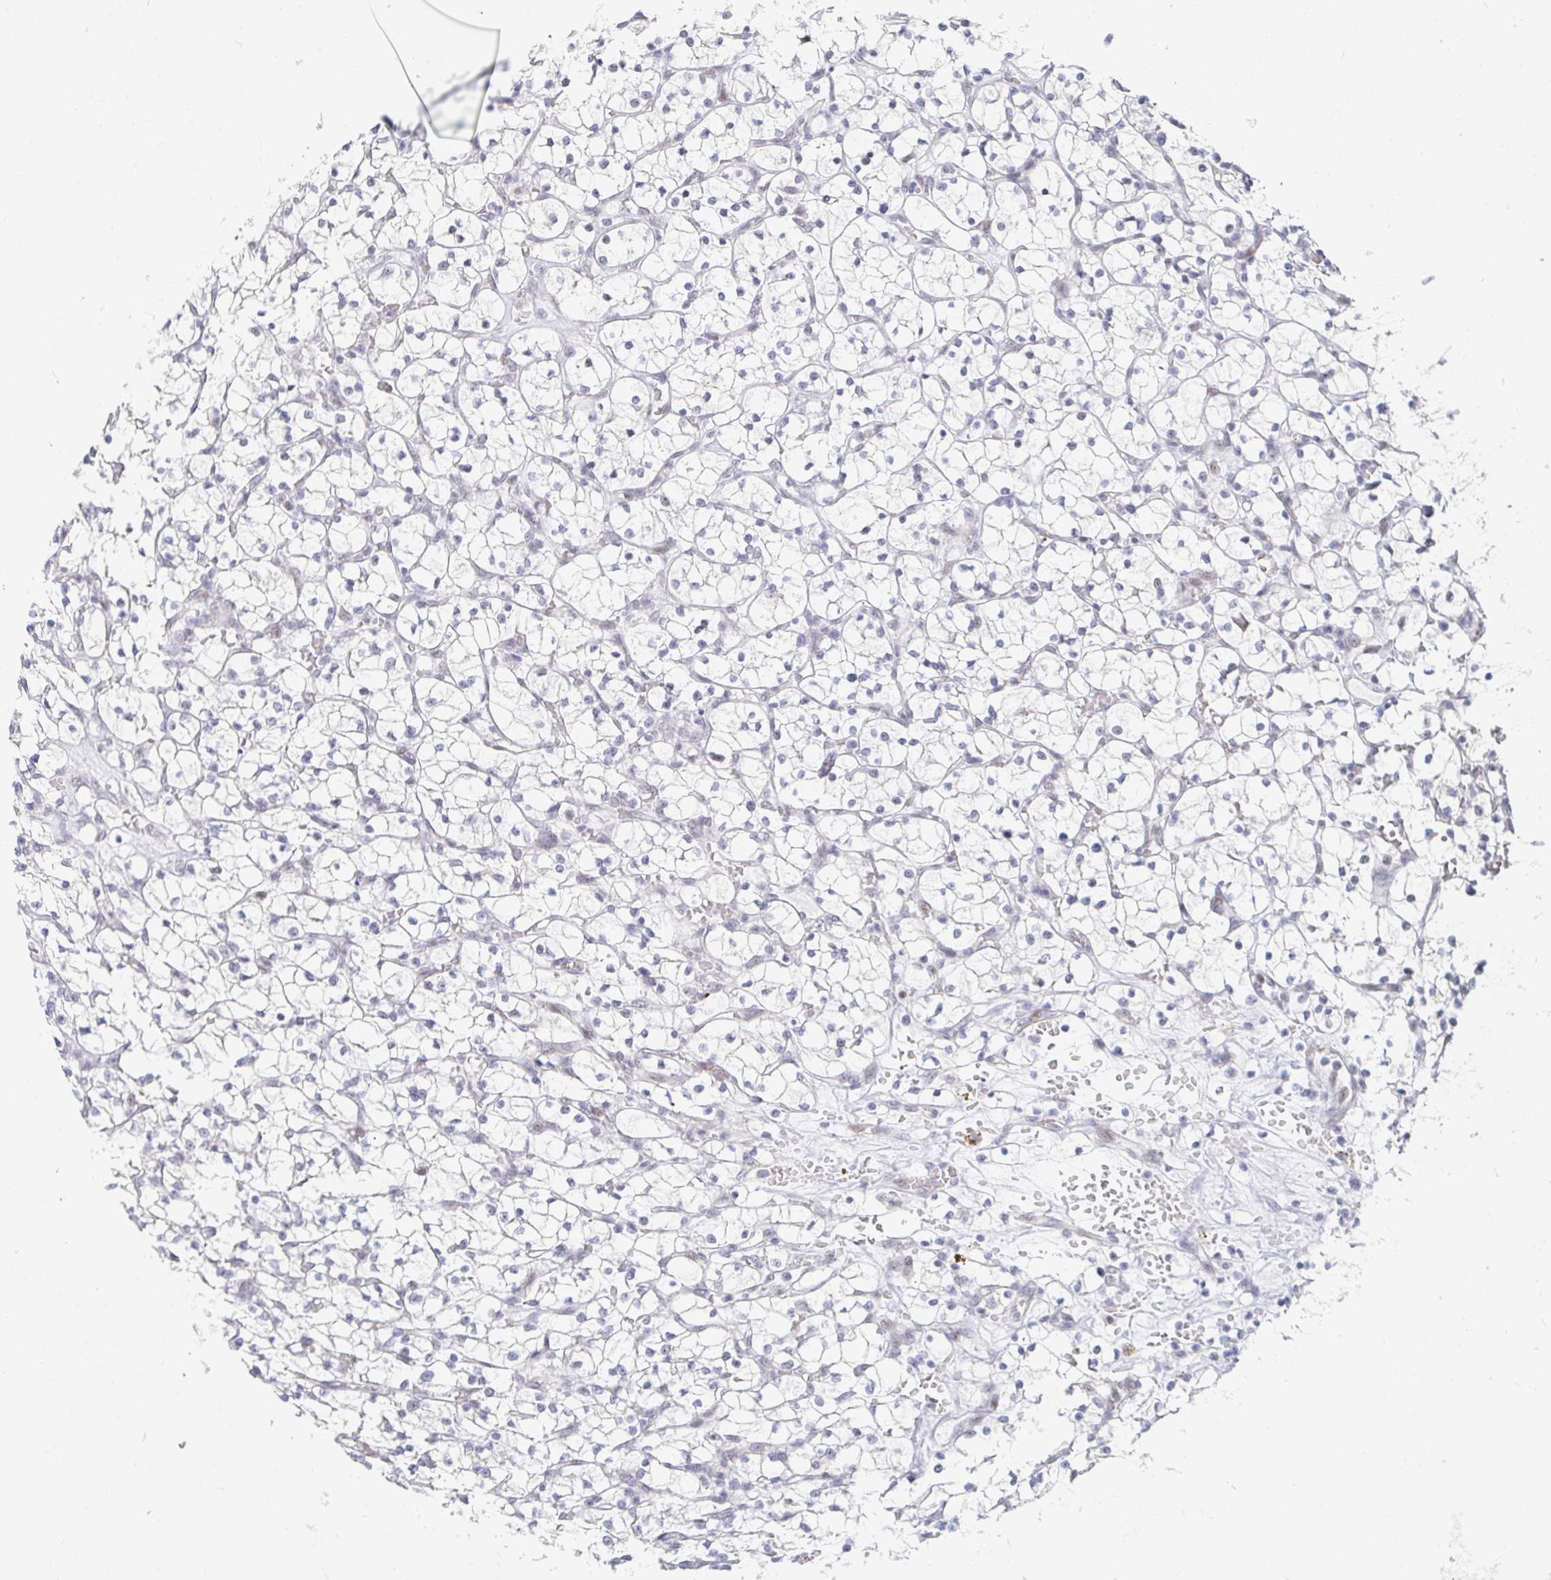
{"staining": {"intensity": "negative", "quantity": "none", "location": "none"}, "tissue": "renal cancer", "cell_type": "Tumor cells", "image_type": "cancer", "snomed": [{"axis": "morphology", "description": "Adenocarcinoma, NOS"}, {"axis": "topography", "description": "Kidney"}], "caption": "There is no significant staining in tumor cells of renal cancer.", "gene": "COL28A1", "patient": {"sex": "female", "age": 64}}